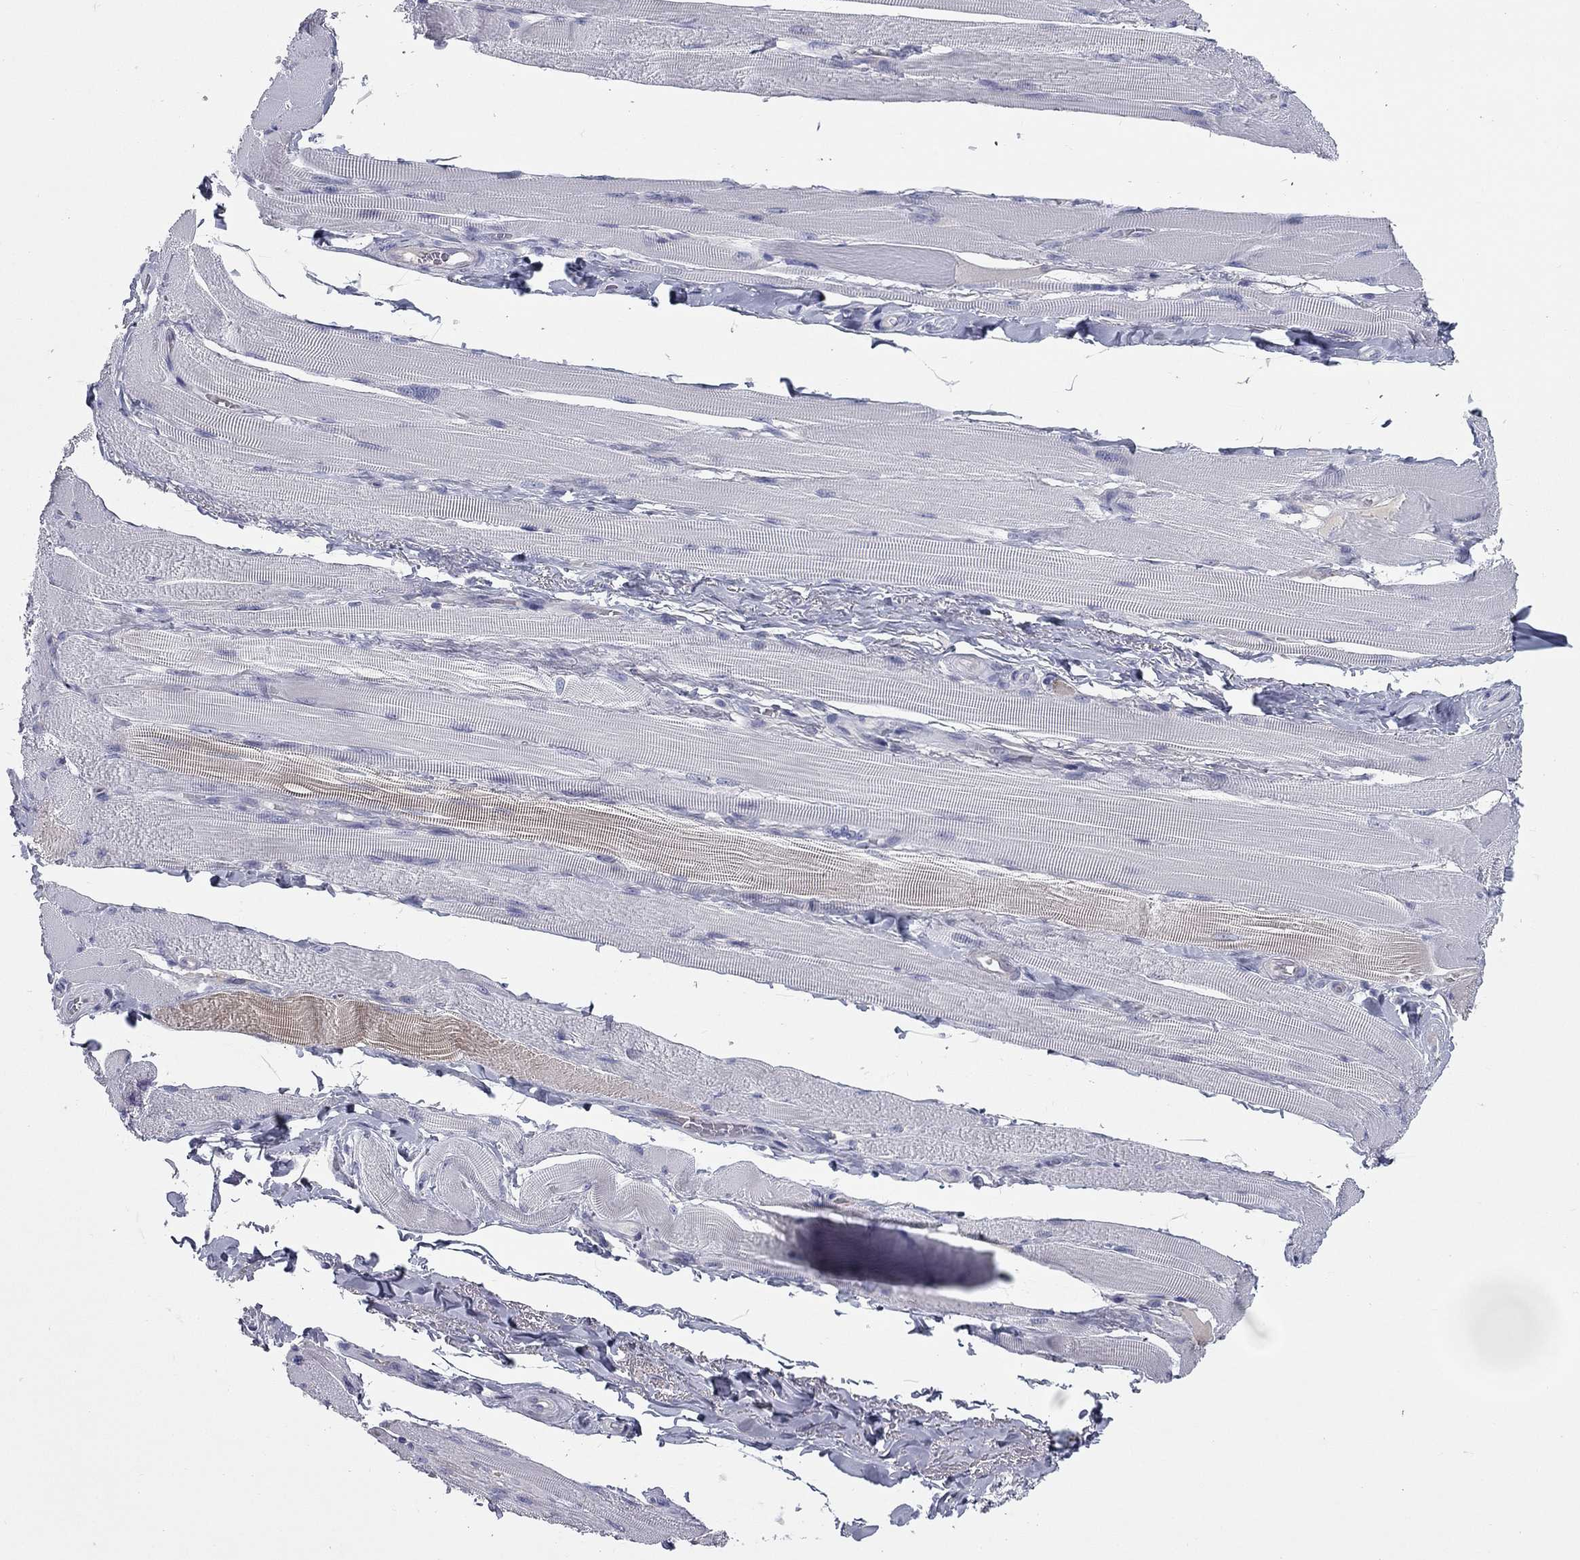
{"staining": {"intensity": "moderate", "quantity": "<25%", "location": "cytoplasmic/membranous"}, "tissue": "skeletal muscle", "cell_type": "Myocytes", "image_type": "normal", "snomed": [{"axis": "morphology", "description": "Normal tissue, NOS"}, {"axis": "topography", "description": "Skeletal muscle"}, {"axis": "topography", "description": "Anal"}, {"axis": "topography", "description": "Peripheral nerve tissue"}], "caption": "Protein analysis of benign skeletal muscle reveals moderate cytoplasmic/membranous positivity in about <25% of myocytes.", "gene": "UNC119B", "patient": {"sex": "male", "age": 53}}